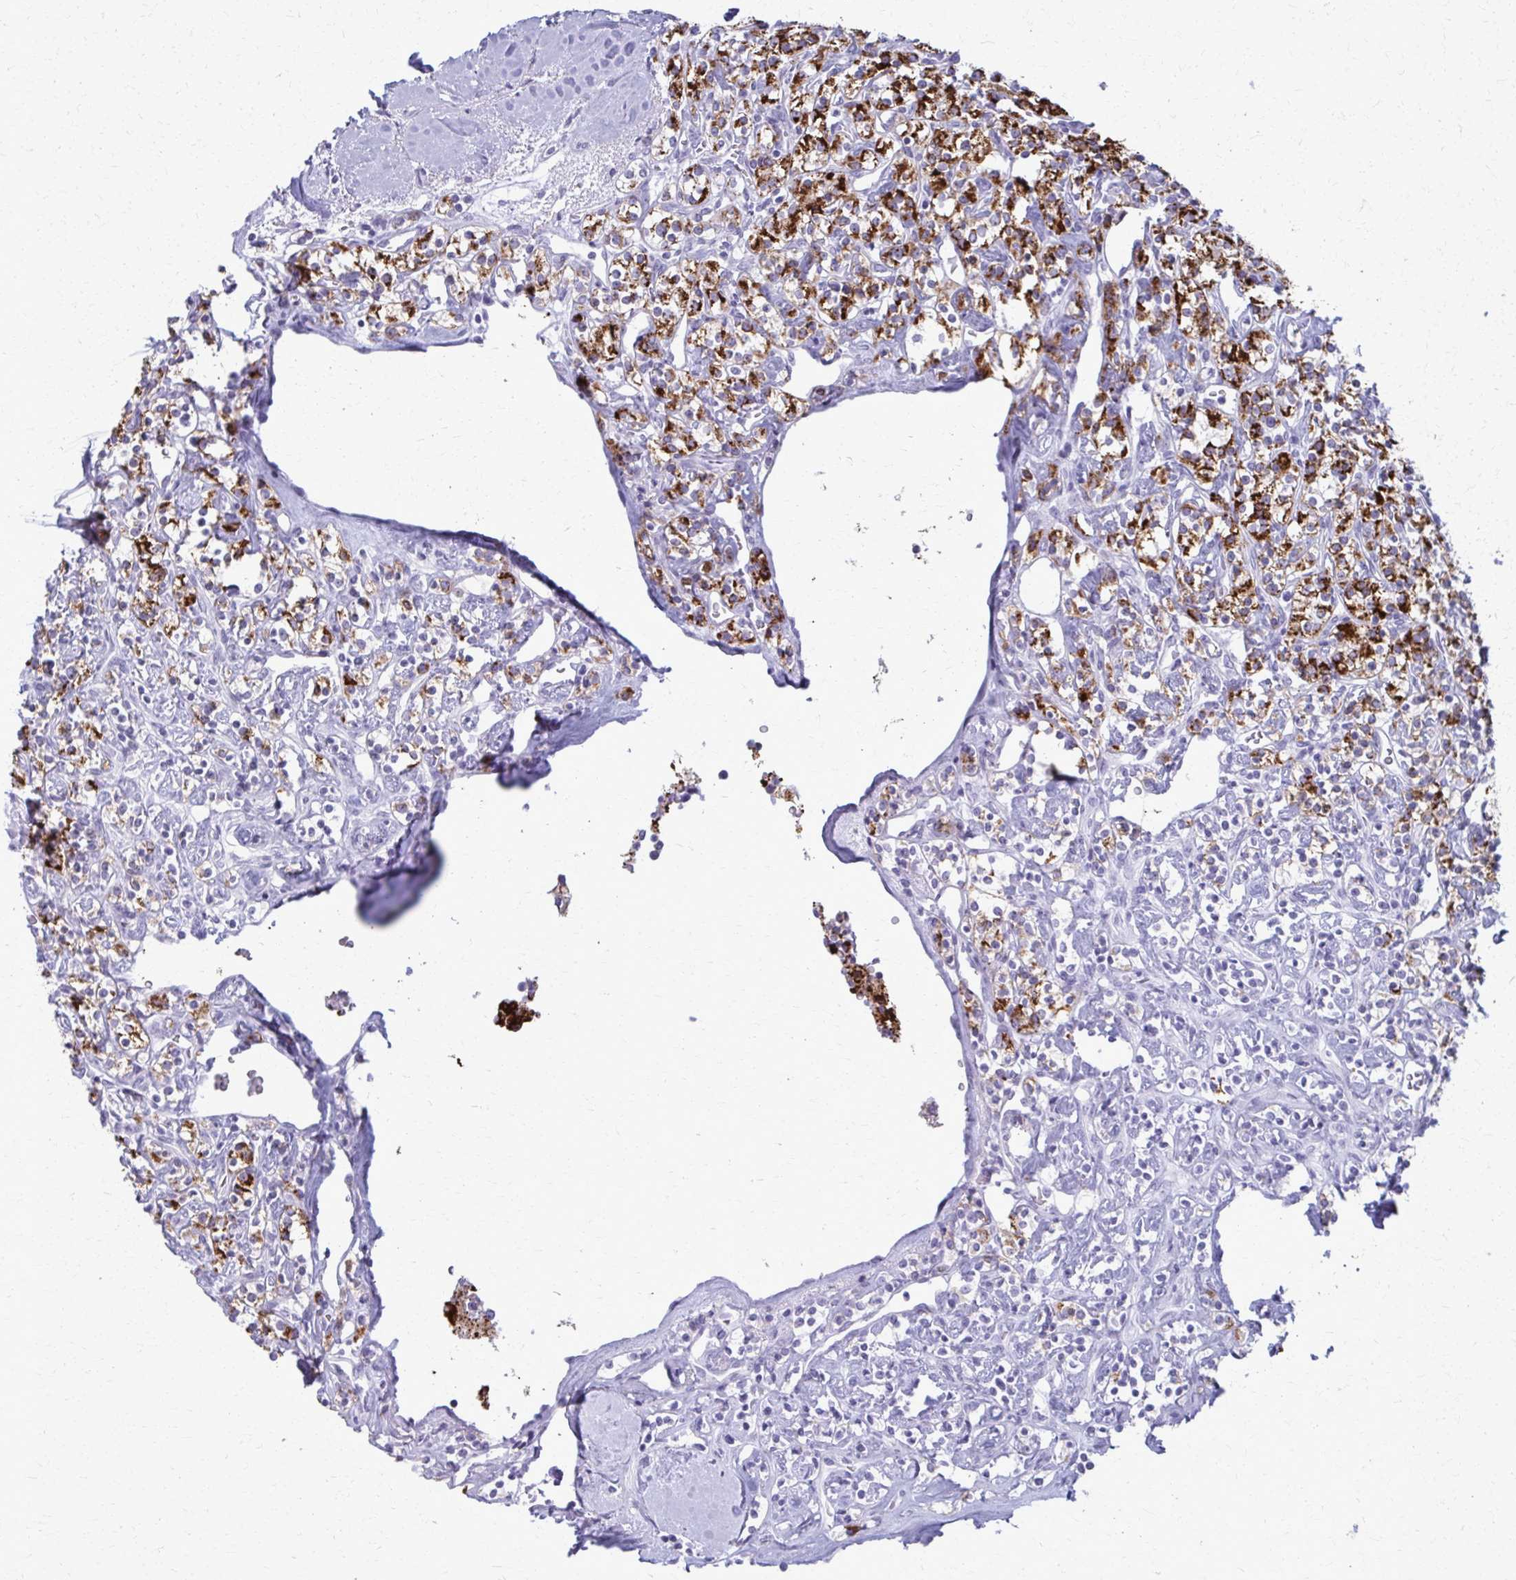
{"staining": {"intensity": "strong", "quantity": "25%-75%", "location": "cytoplasmic/membranous"}, "tissue": "renal cancer", "cell_type": "Tumor cells", "image_type": "cancer", "snomed": [{"axis": "morphology", "description": "Adenocarcinoma, NOS"}, {"axis": "topography", "description": "Kidney"}], "caption": "High-power microscopy captured an immunohistochemistry image of renal cancer, revealing strong cytoplasmic/membranous staining in about 25%-75% of tumor cells.", "gene": "ACSM2B", "patient": {"sex": "male", "age": 77}}